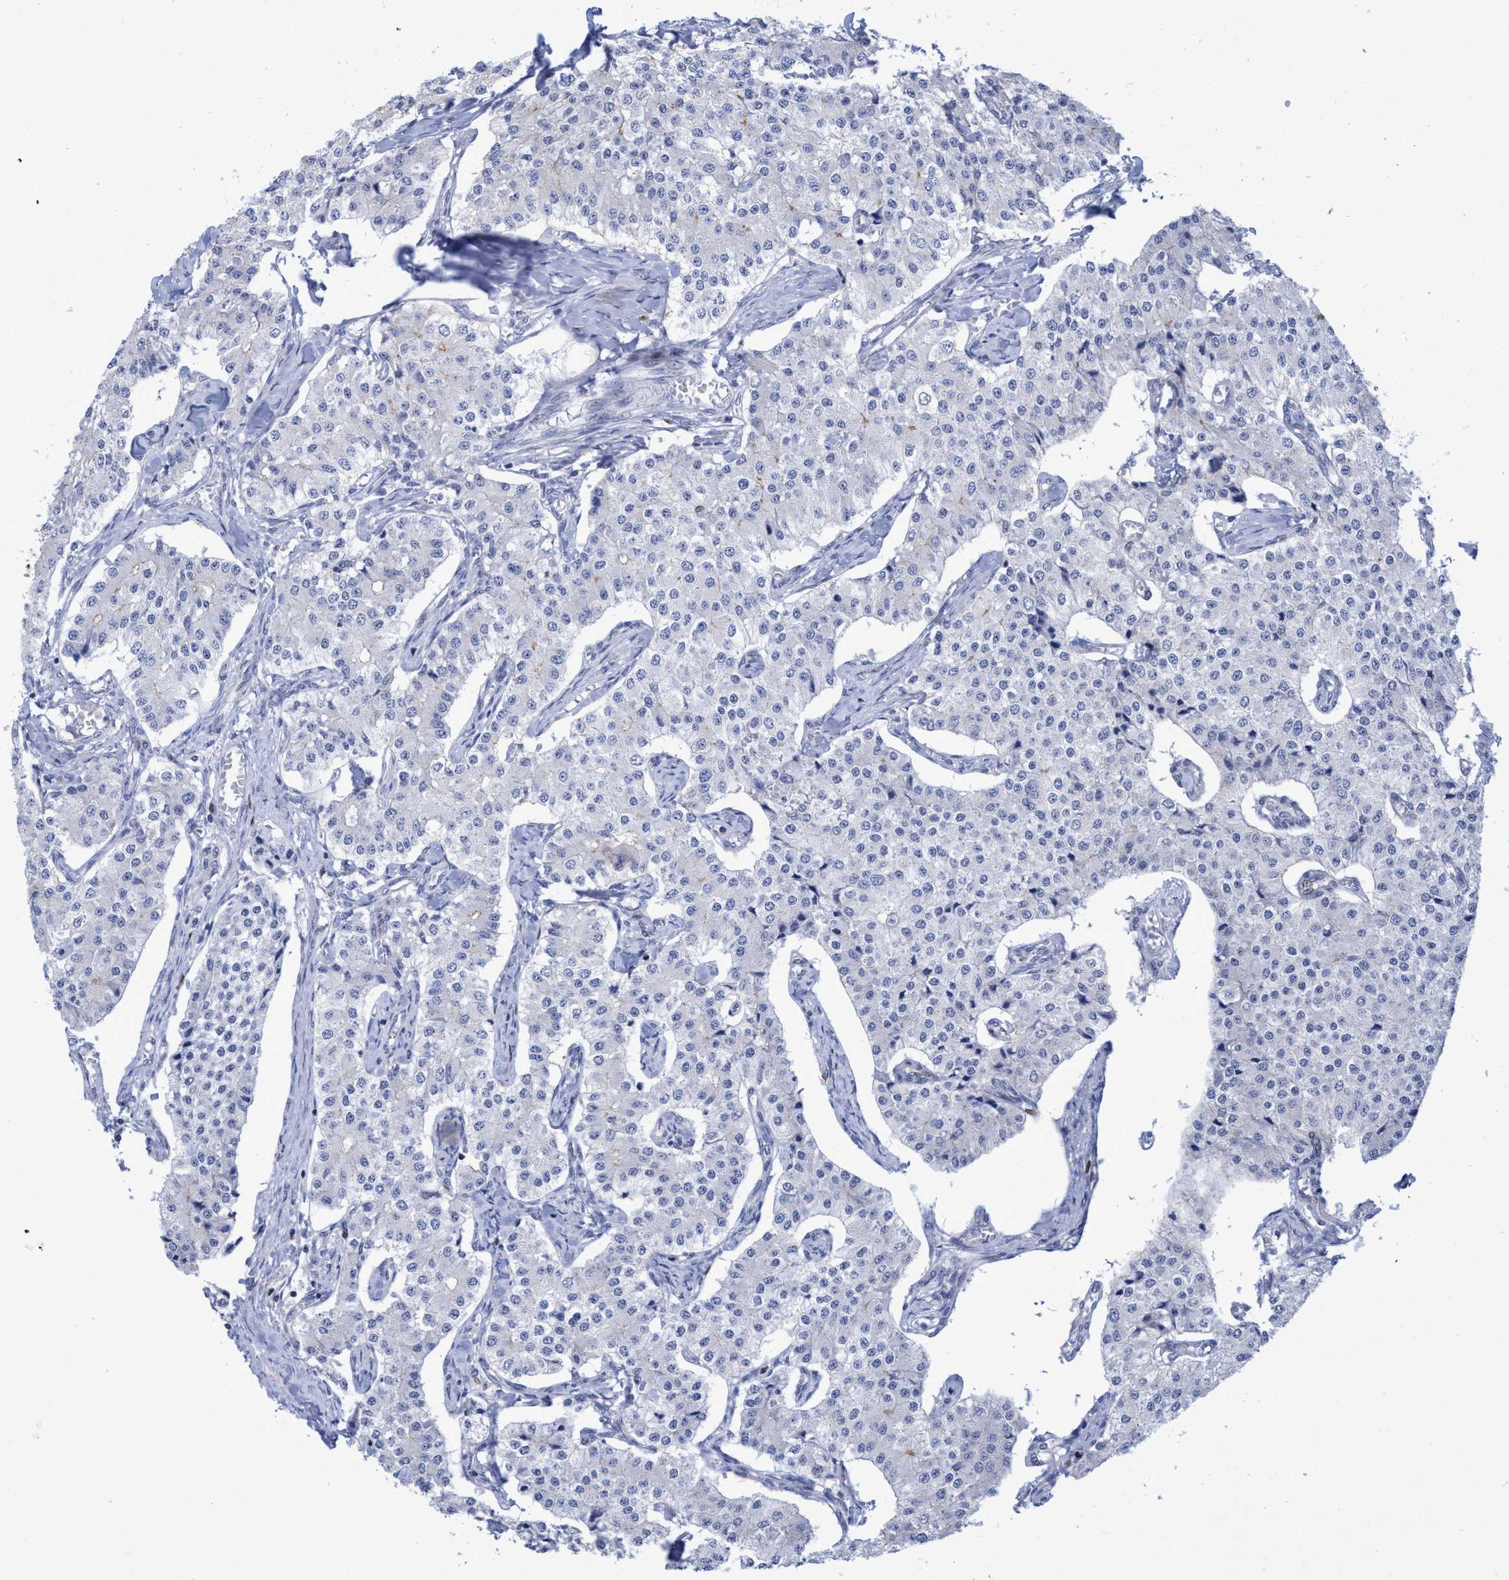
{"staining": {"intensity": "negative", "quantity": "none", "location": "none"}, "tissue": "carcinoid", "cell_type": "Tumor cells", "image_type": "cancer", "snomed": [{"axis": "morphology", "description": "Carcinoid, malignant, NOS"}, {"axis": "topography", "description": "Colon"}], "caption": "High magnification brightfield microscopy of carcinoid stained with DAB (brown) and counterstained with hematoxylin (blue): tumor cells show no significant staining.", "gene": "R3HCC1", "patient": {"sex": "female", "age": 52}}